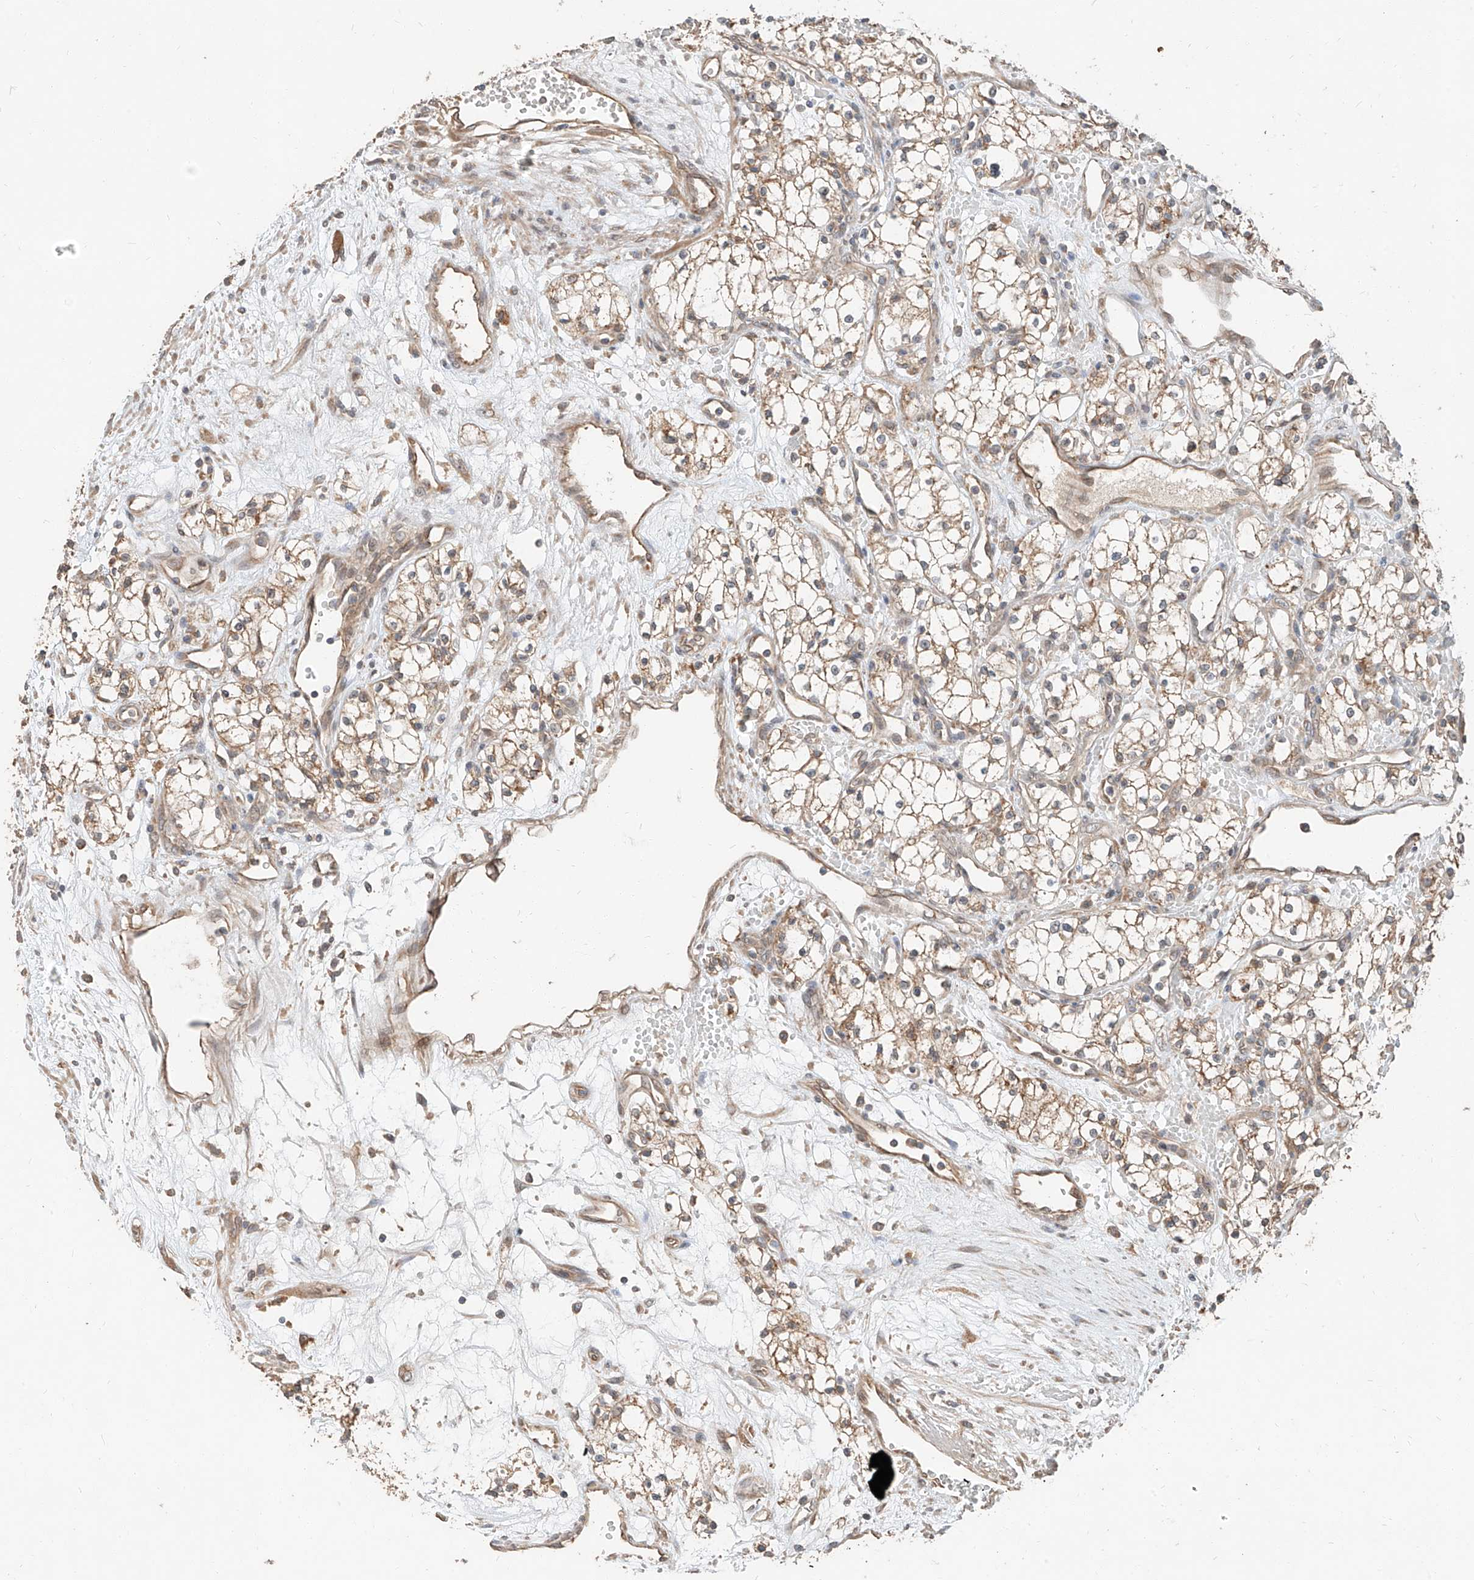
{"staining": {"intensity": "moderate", "quantity": ">75%", "location": "cytoplasmic/membranous"}, "tissue": "renal cancer", "cell_type": "Tumor cells", "image_type": "cancer", "snomed": [{"axis": "morphology", "description": "Adenocarcinoma, NOS"}, {"axis": "topography", "description": "Kidney"}], "caption": "Moderate cytoplasmic/membranous expression is appreciated in about >75% of tumor cells in renal cancer (adenocarcinoma).", "gene": "STX19", "patient": {"sex": "male", "age": 59}}